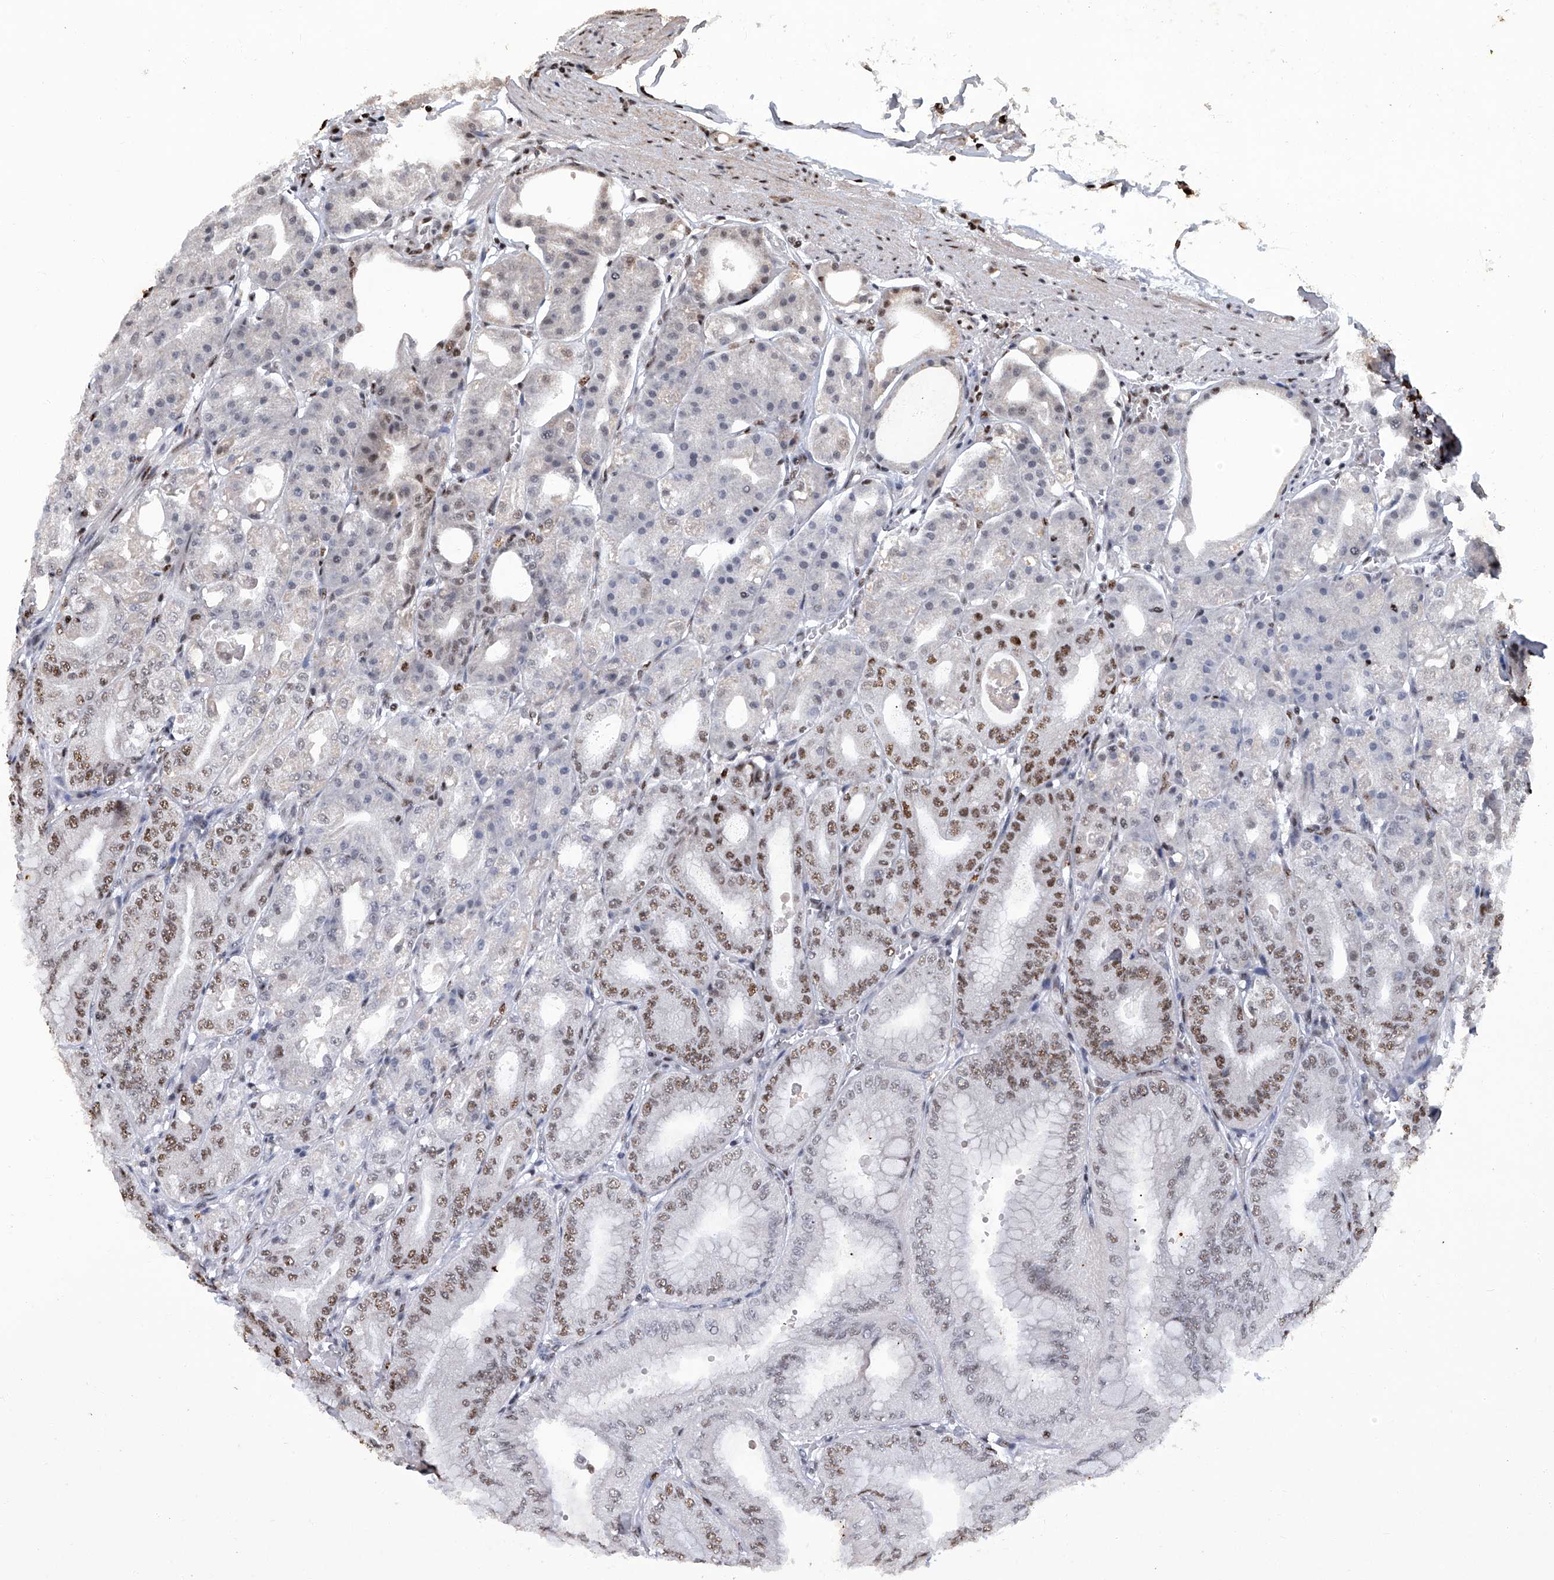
{"staining": {"intensity": "moderate", "quantity": "25%-75%", "location": "nuclear"}, "tissue": "stomach", "cell_type": "Glandular cells", "image_type": "normal", "snomed": [{"axis": "morphology", "description": "Normal tissue, NOS"}, {"axis": "topography", "description": "Stomach, lower"}], "caption": "Stomach stained with a brown dye exhibits moderate nuclear positive staining in approximately 25%-75% of glandular cells.", "gene": "HBP1", "patient": {"sex": "male", "age": 71}}